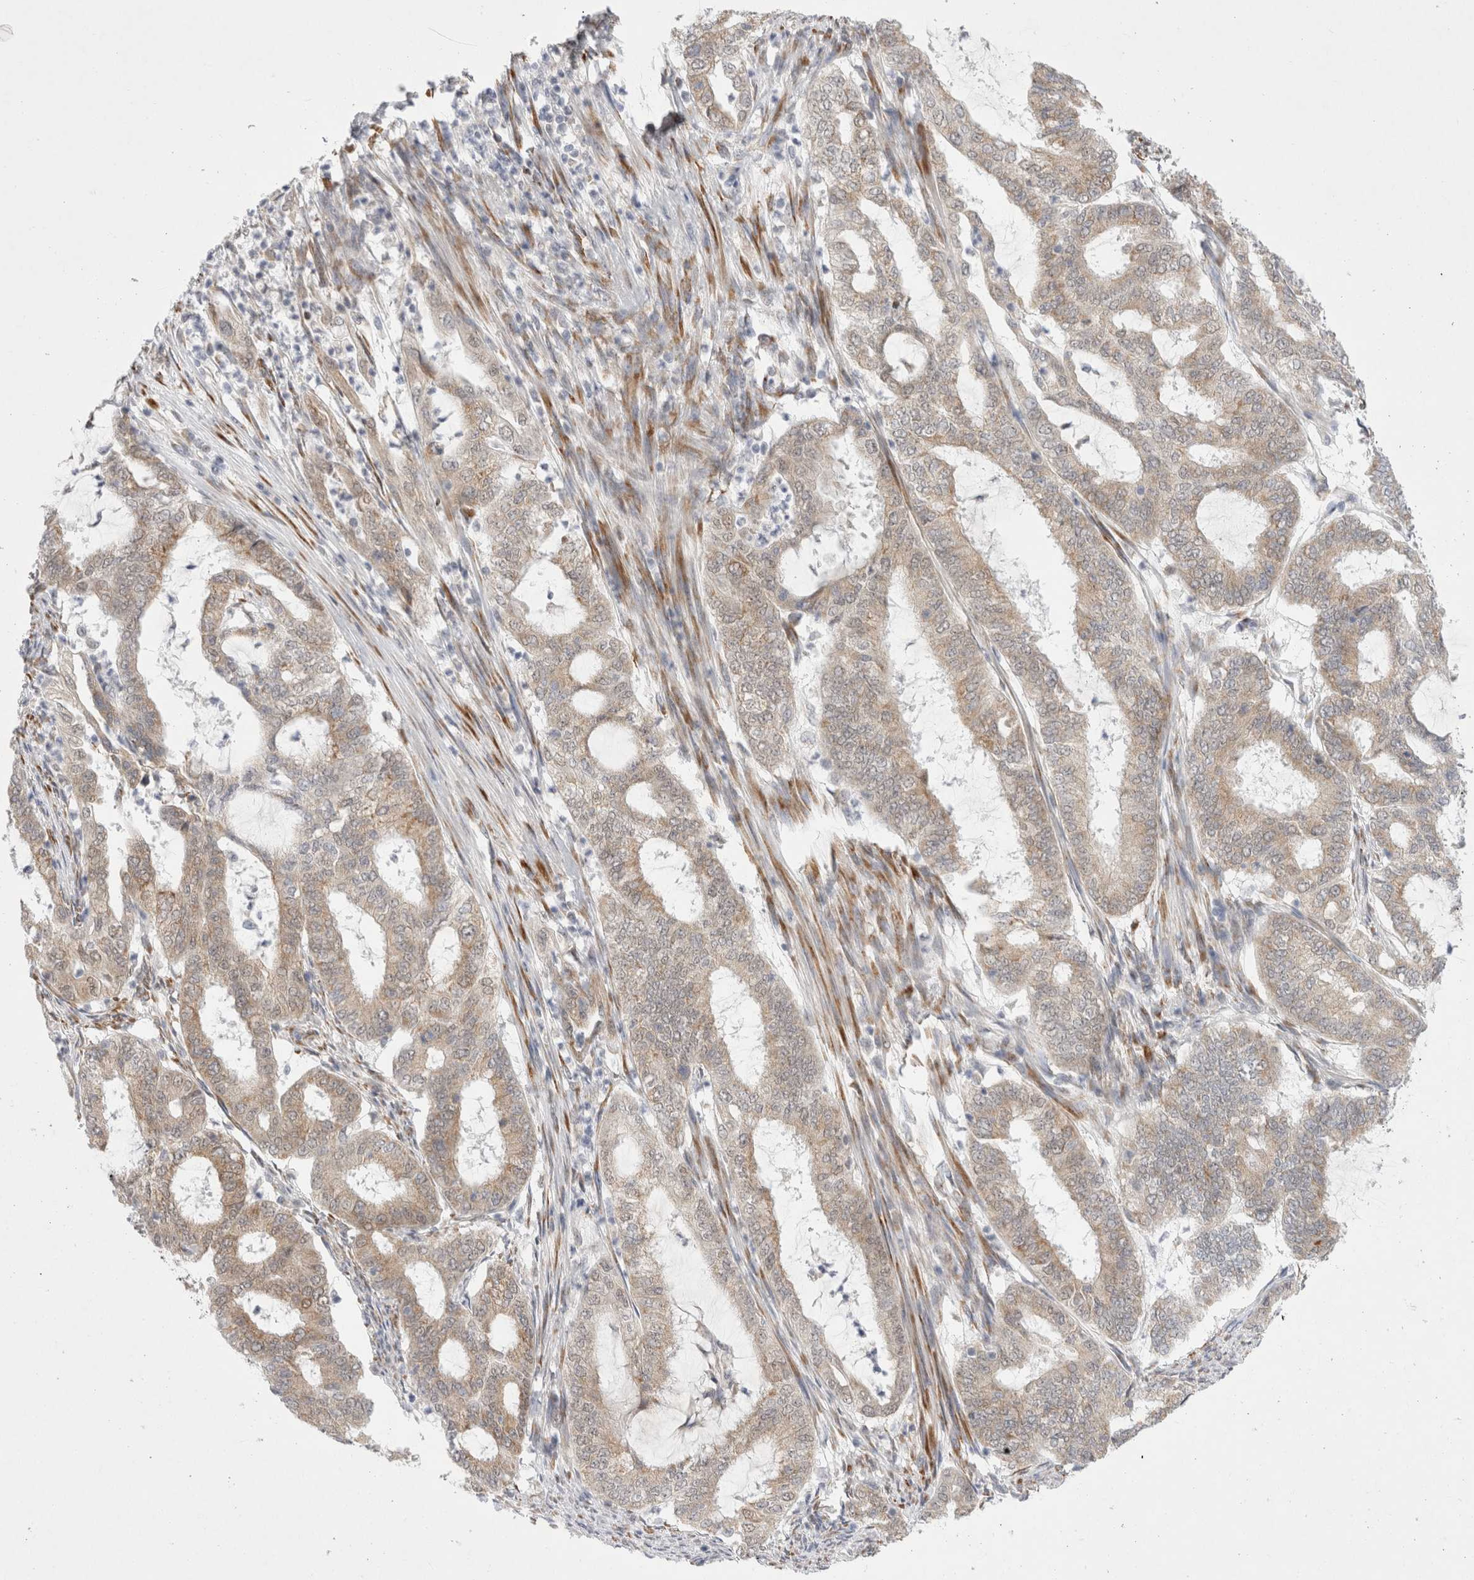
{"staining": {"intensity": "weak", "quantity": ">75%", "location": "cytoplasmic/membranous"}, "tissue": "endometrial cancer", "cell_type": "Tumor cells", "image_type": "cancer", "snomed": [{"axis": "morphology", "description": "Adenocarcinoma, NOS"}, {"axis": "topography", "description": "Endometrium"}], "caption": "Tumor cells reveal low levels of weak cytoplasmic/membranous staining in about >75% of cells in human adenocarcinoma (endometrial).", "gene": "TRMT1L", "patient": {"sex": "female", "age": 51}}